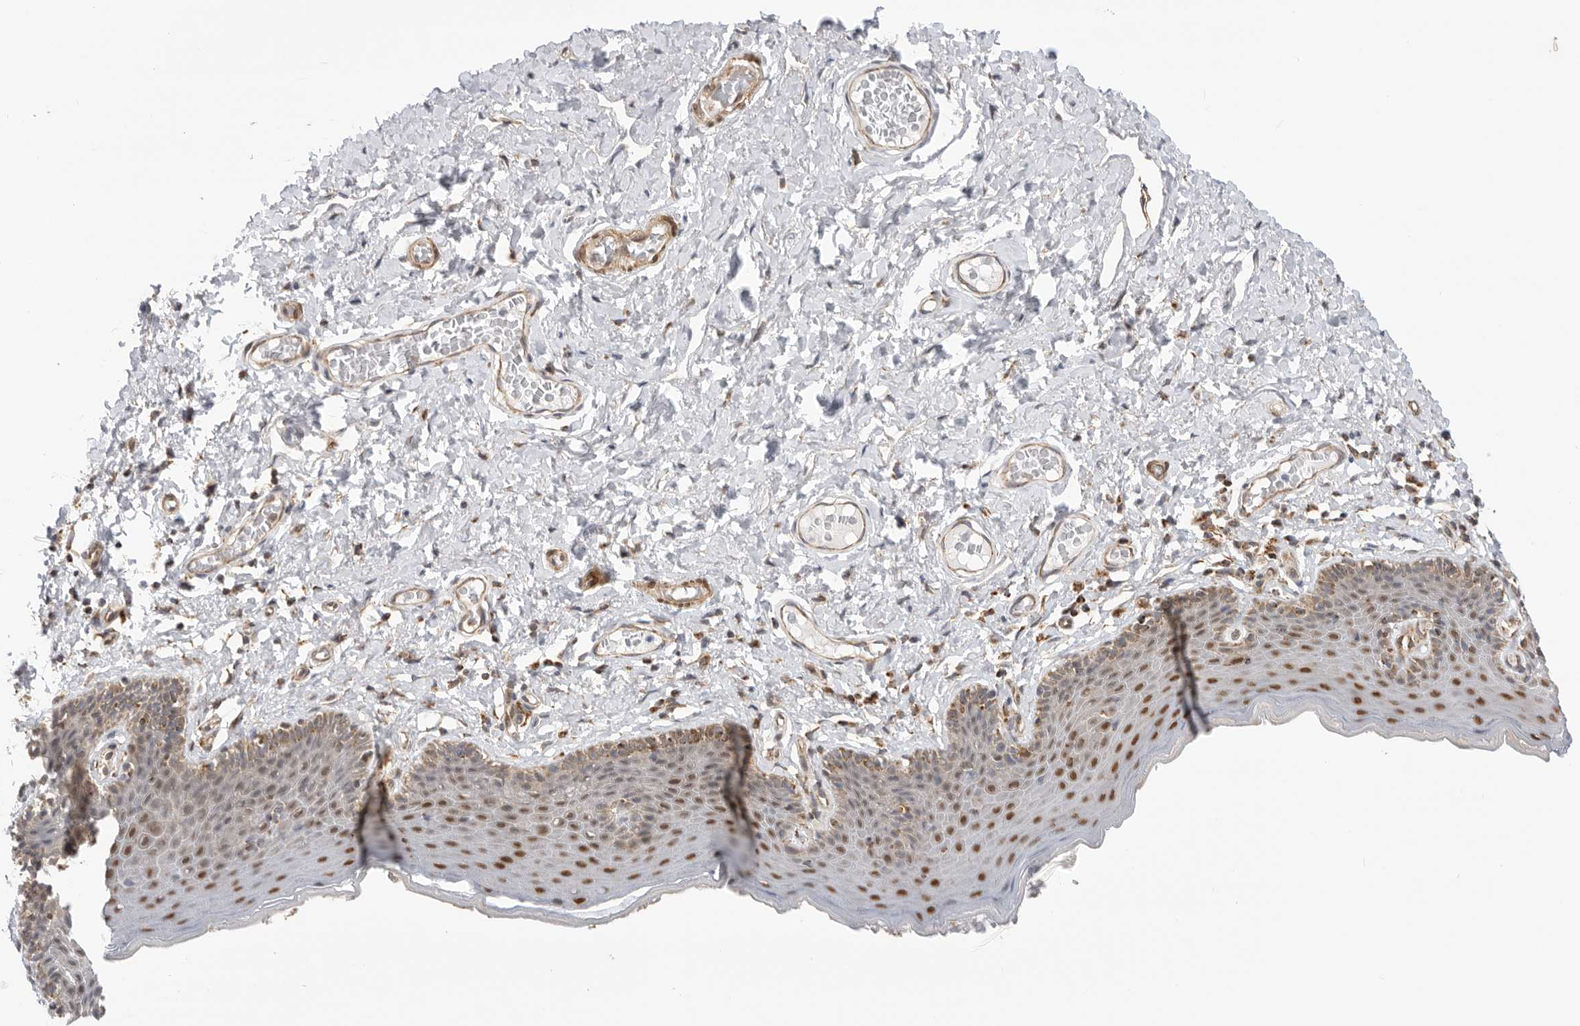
{"staining": {"intensity": "moderate", "quantity": "25%-75%", "location": "cytoplasmic/membranous,nuclear"}, "tissue": "skin", "cell_type": "Epidermal cells", "image_type": "normal", "snomed": [{"axis": "morphology", "description": "Normal tissue, NOS"}, {"axis": "topography", "description": "Vulva"}], "caption": "A photomicrograph of human skin stained for a protein exhibits moderate cytoplasmic/membranous,nuclear brown staining in epidermal cells. (DAB IHC, brown staining for protein, blue staining for nuclei).", "gene": "DCAF8", "patient": {"sex": "female", "age": 66}}